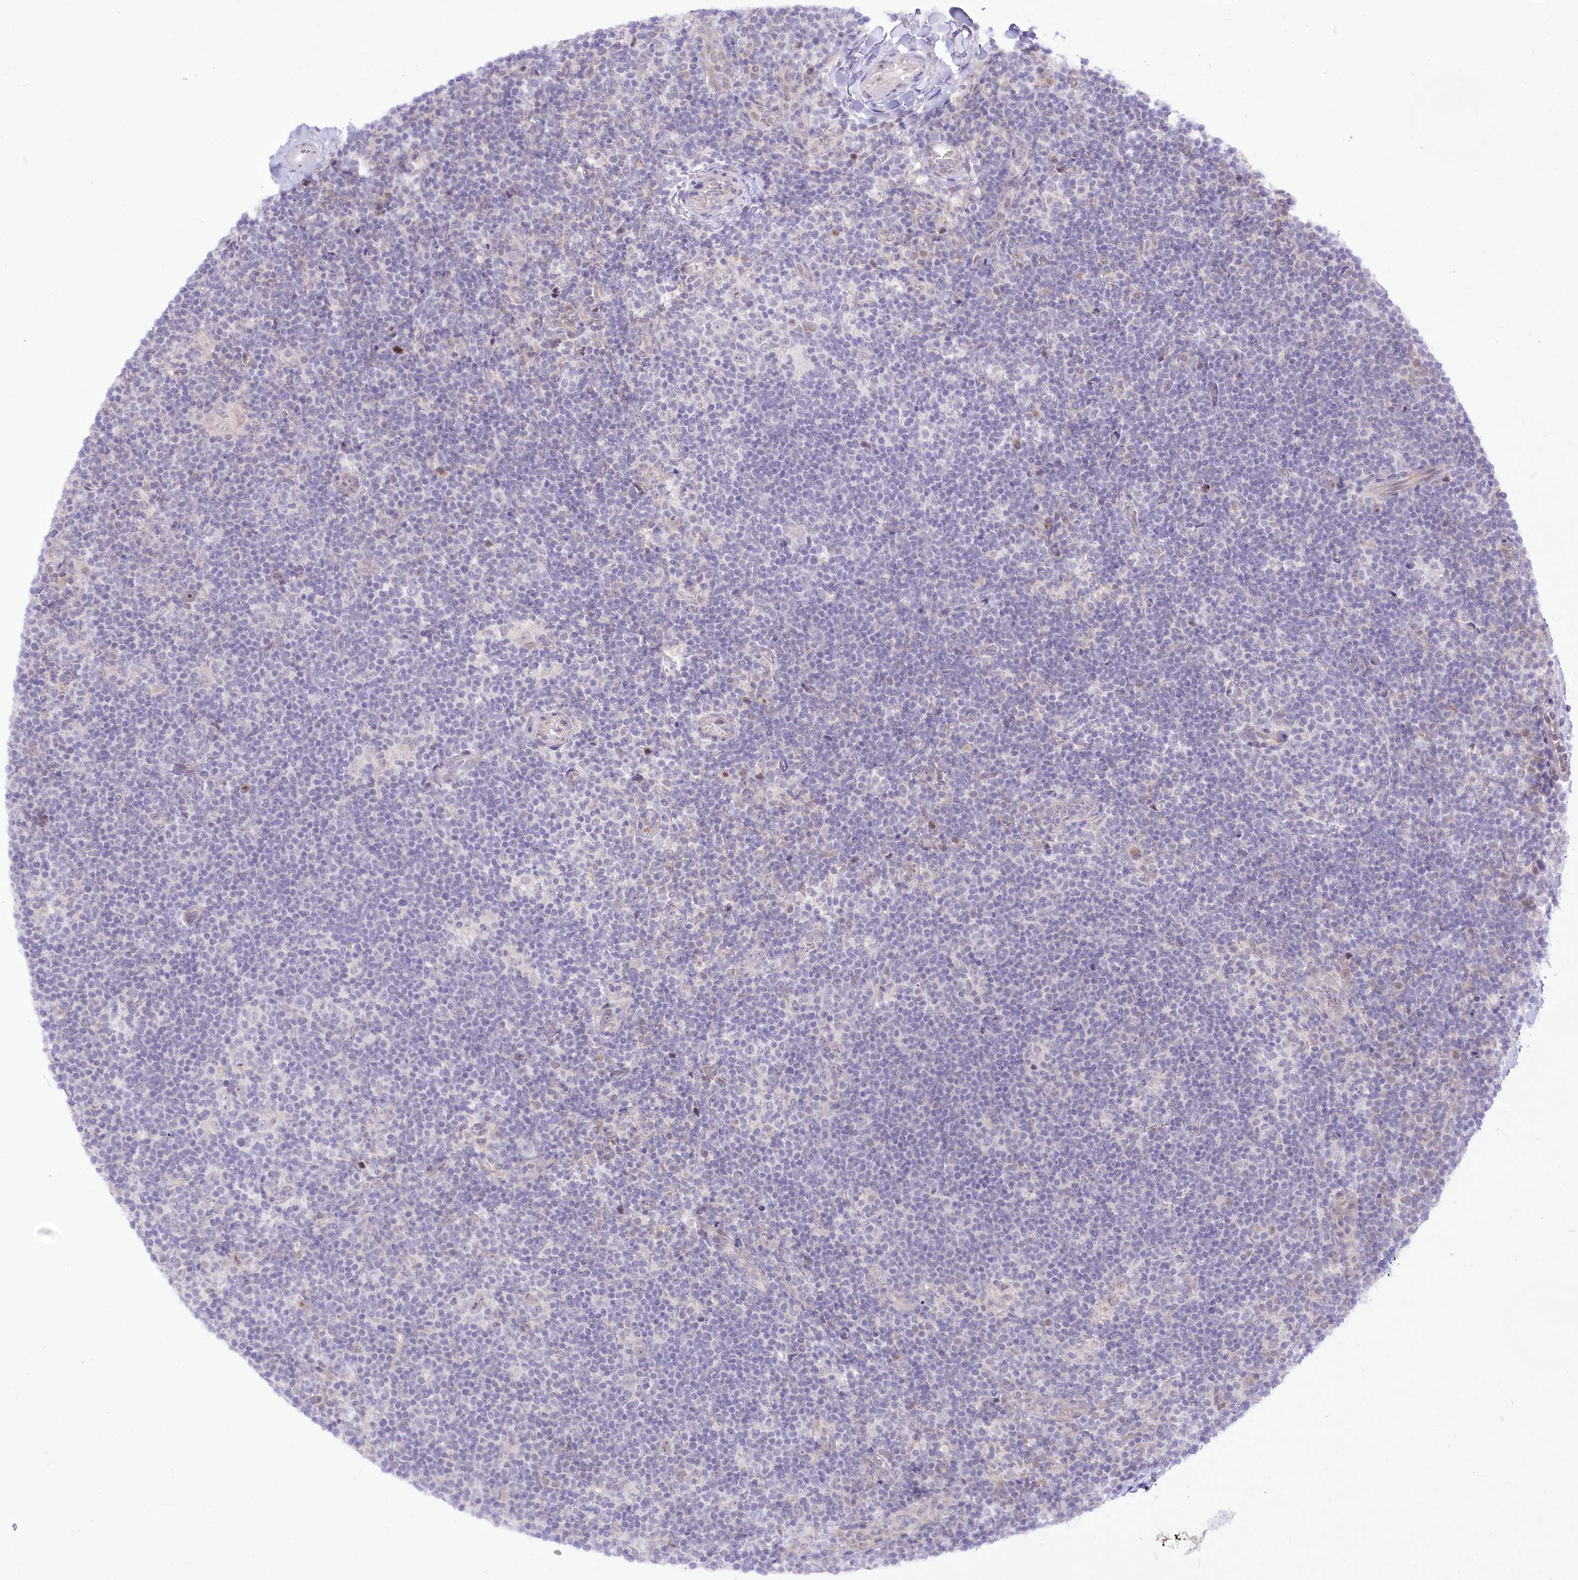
{"staining": {"intensity": "negative", "quantity": "none", "location": "none"}, "tissue": "lymphoma", "cell_type": "Tumor cells", "image_type": "cancer", "snomed": [{"axis": "morphology", "description": "Hodgkin's disease, NOS"}, {"axis": "topography", "description": "Lymph node"}], "caption": "Lymphoma was stained to show a protein in brown. There is no significant expression in tumor cells.", "gene": "BEND7", "patient": {"sex": "female", "age": 57}}